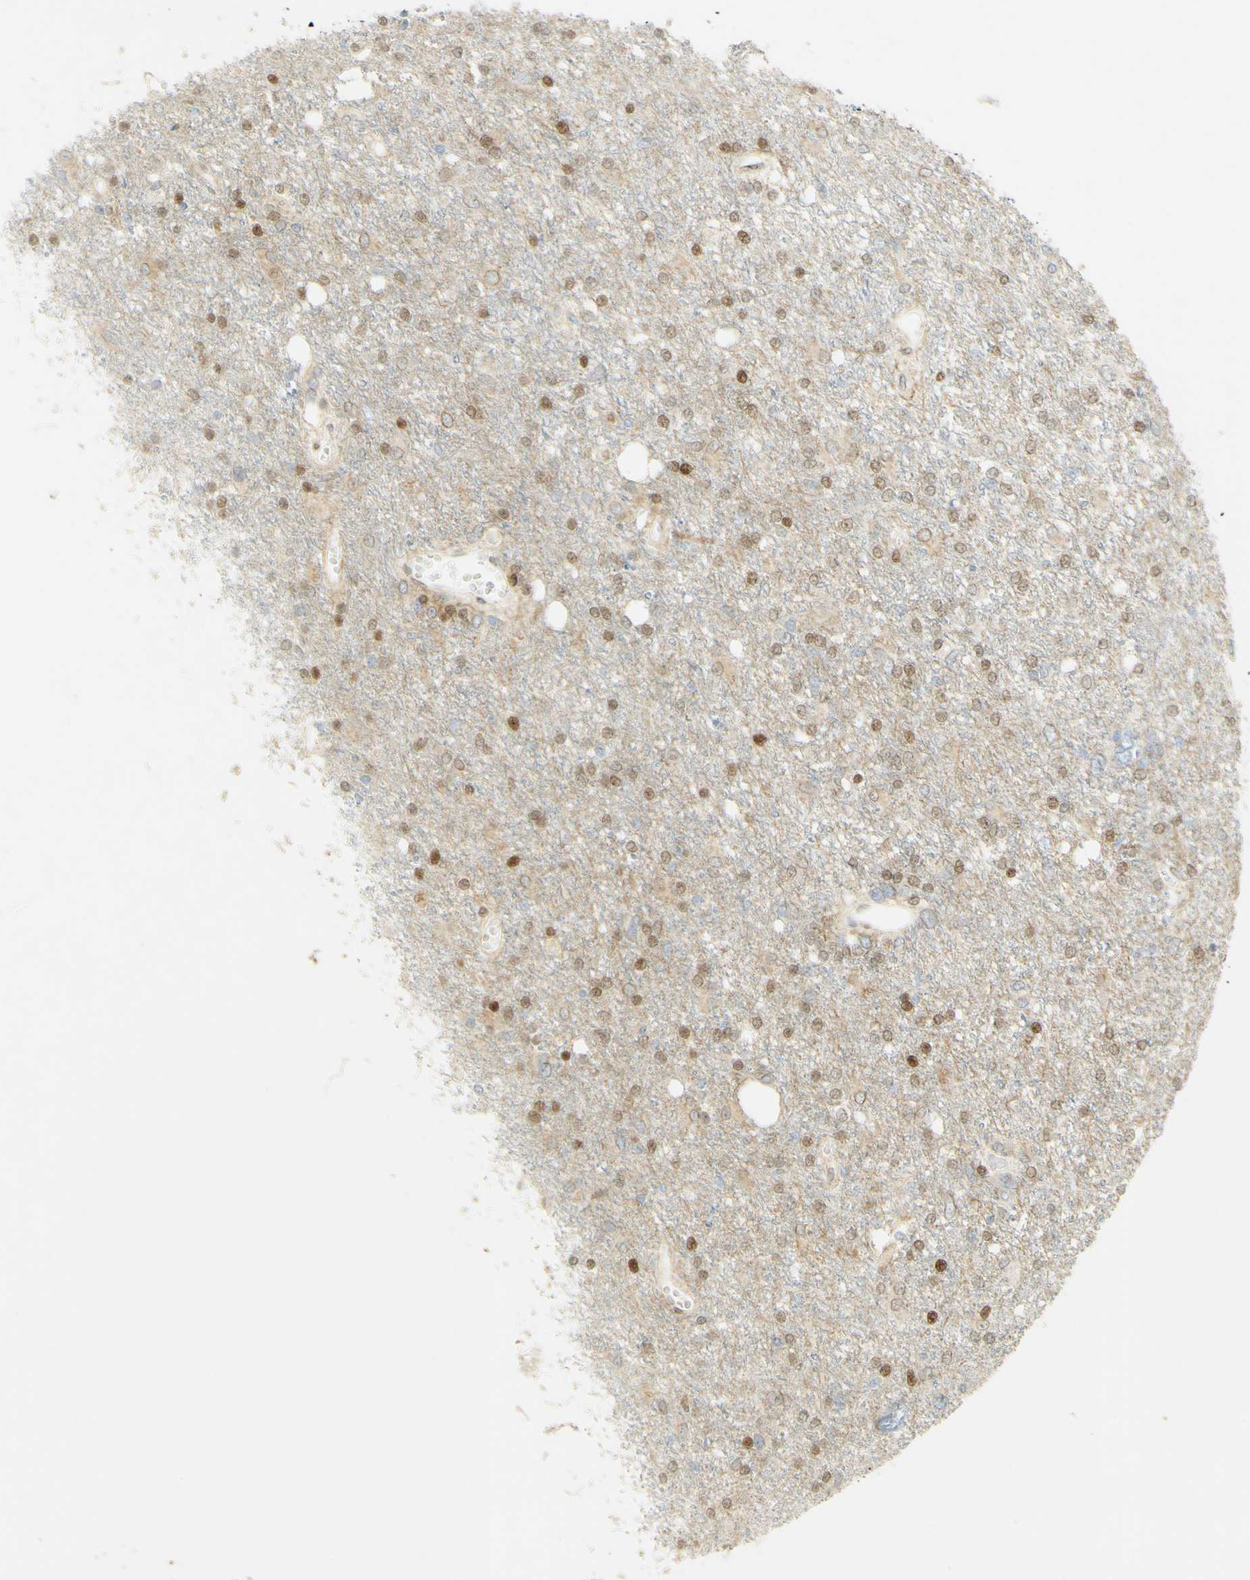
{"staining": {"intensity": "moderate", "quantity": ">75%", "location": "nuclear"}, "tissue": "glioma", "cell_type": "Tumor cells", "image_type": "cancer", "snomed": [{"axis": "morphology", "description": "Glioma, malignant, High grade"}, {"axis": "topography", "description": "Brain"}], "caption": "A brown stain highlights moderate nuclear staining of a protein in human malignant glioma (high-grade) tumor cells.", "gene": "E2F1", "patient": {"sex": "female", "age": 59}}